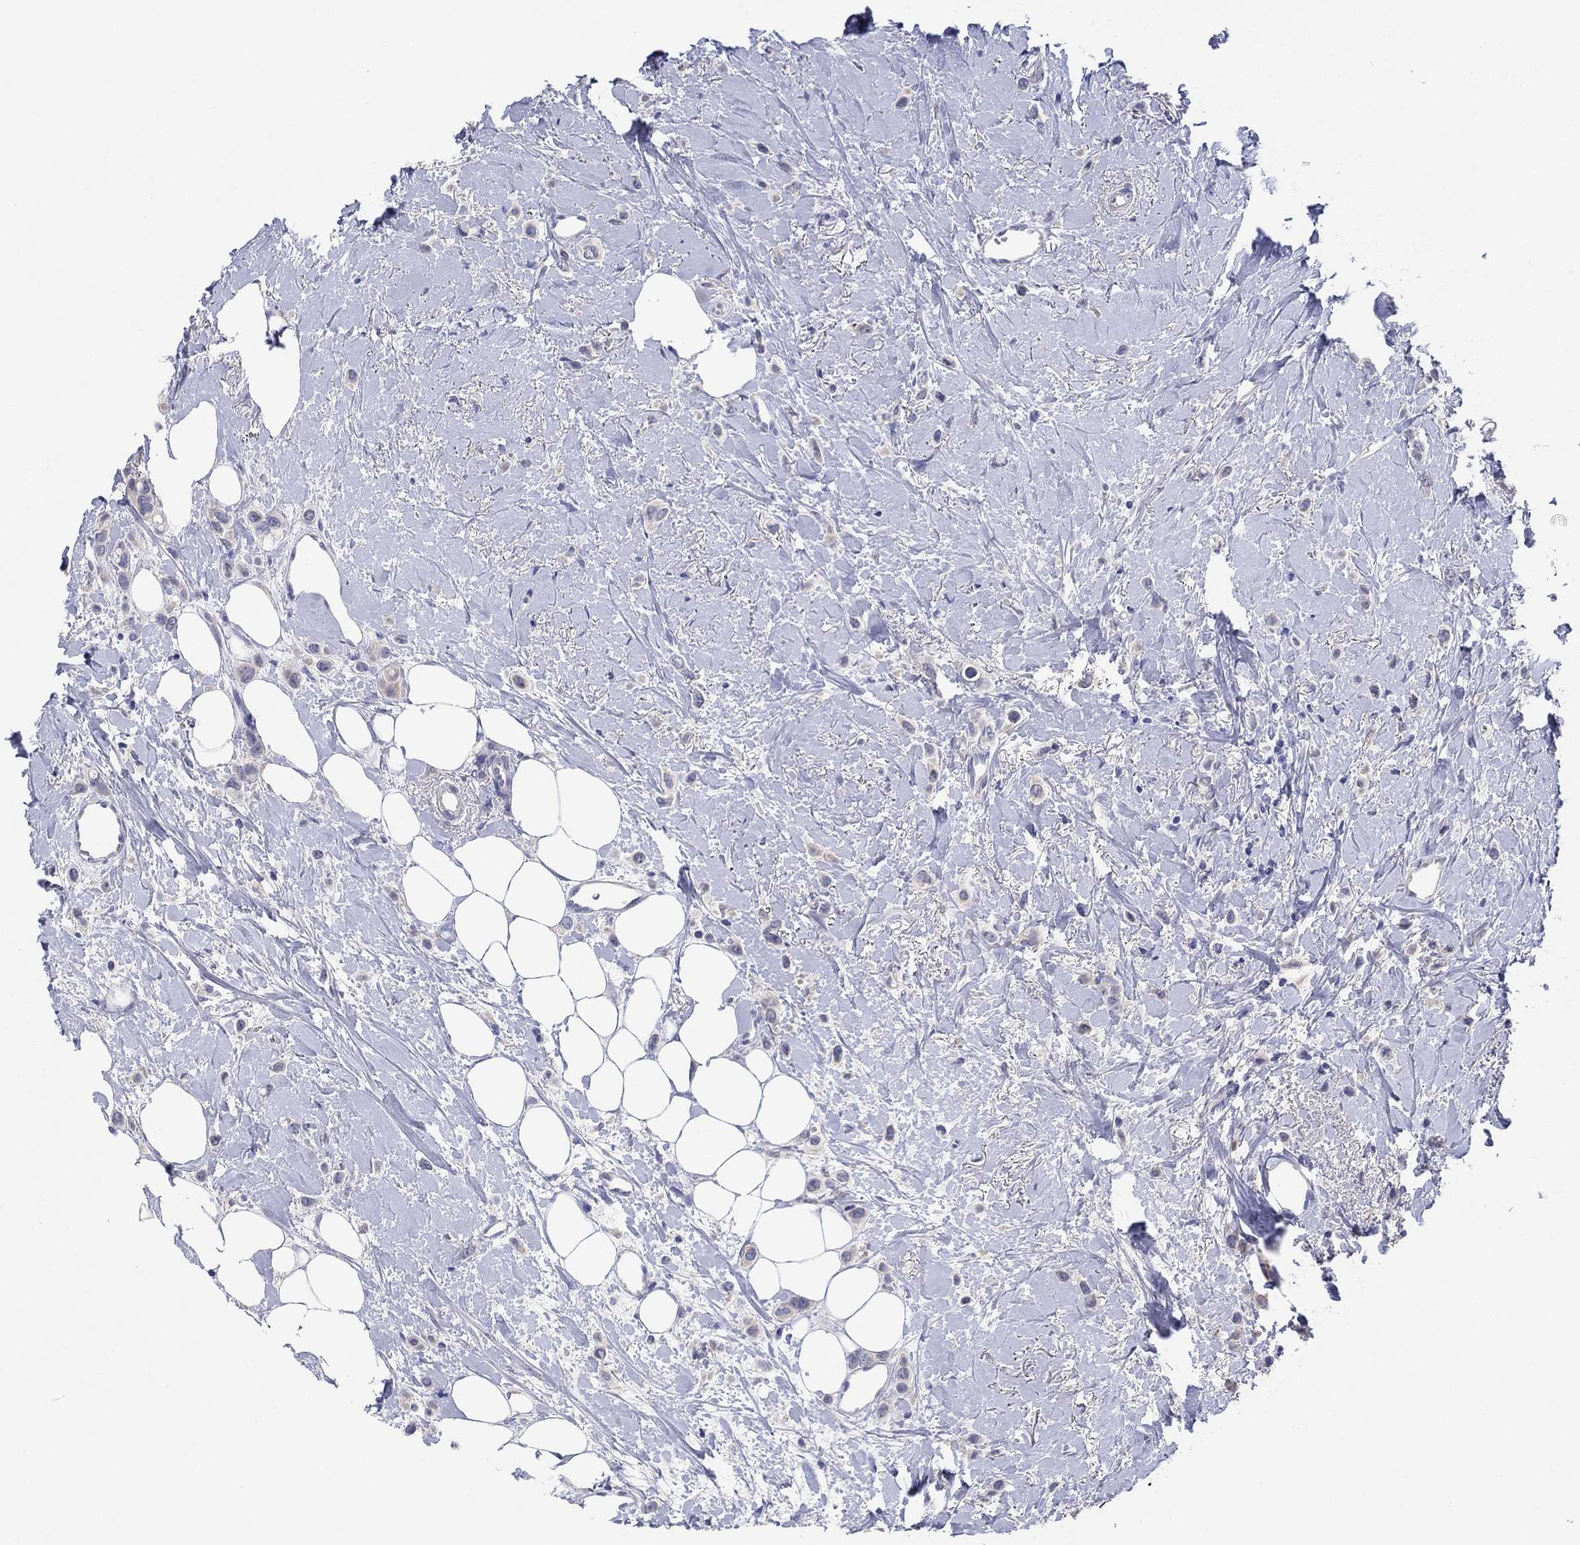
{"staining": {"intensity": "weak", "quantity": "<25%", "location": "cytoplasmic/membranous"}, "tissue": "breast cancer", "cell_type": "Tumor cells", "image_type": "cancer", "snomed": [{"axis": "morphology", "description": "Lobular carcinoma"}, {"axis": "topography", "description": "Breast"}], "caption": "IHC of human breast cancer (lobular carcinoma) reveals no expression in tumor cells. The staining was performed using DAB to visualize the protein expression in brown, while the nuclei were stained in blue with hematoxylin (Magnification: 20x).", "gene": "HDC", "patient": {"sex": "female", "age": 66}}